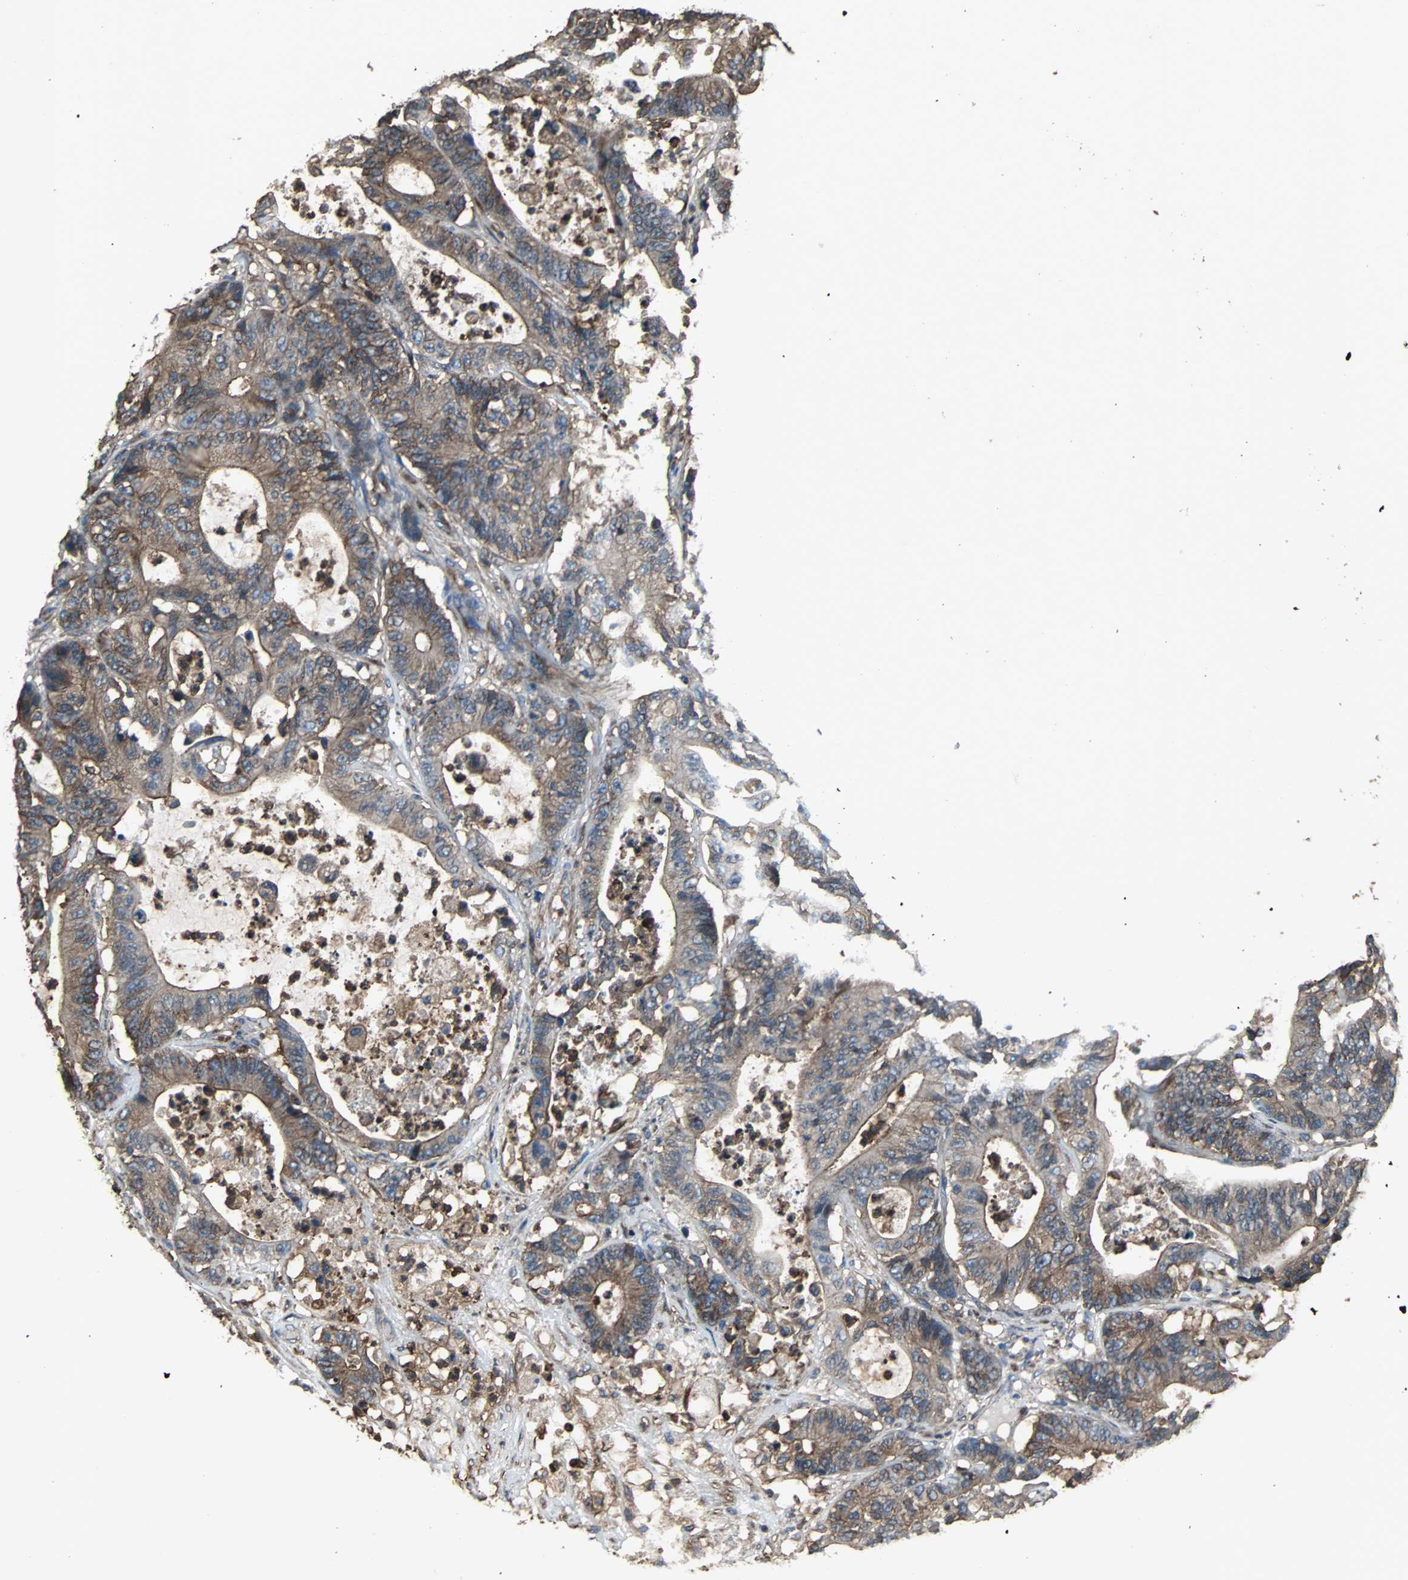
{"staining": {"intensity": "moderate", "quantity": ">75%", "location": "cytoplasmic/membranous"}, "tissue": "colorectal cancer", "cell_type": "Tumor cells", "image_type": "cancer", "snomed": [{"axis": "morphology", "description": "Adenocarcinoma, NOS"}, {"axis": "topography", "description": "Colon"}], "caption": "Immunohistochemical staining of colorectal cancer (adenocarcinoma) demonstrates moderate cytoplasmic/membranous protein positivity in about >75% of tumor cells.", "gene": "ACTN1", "patient": {"sex": "female", "age": 84}}